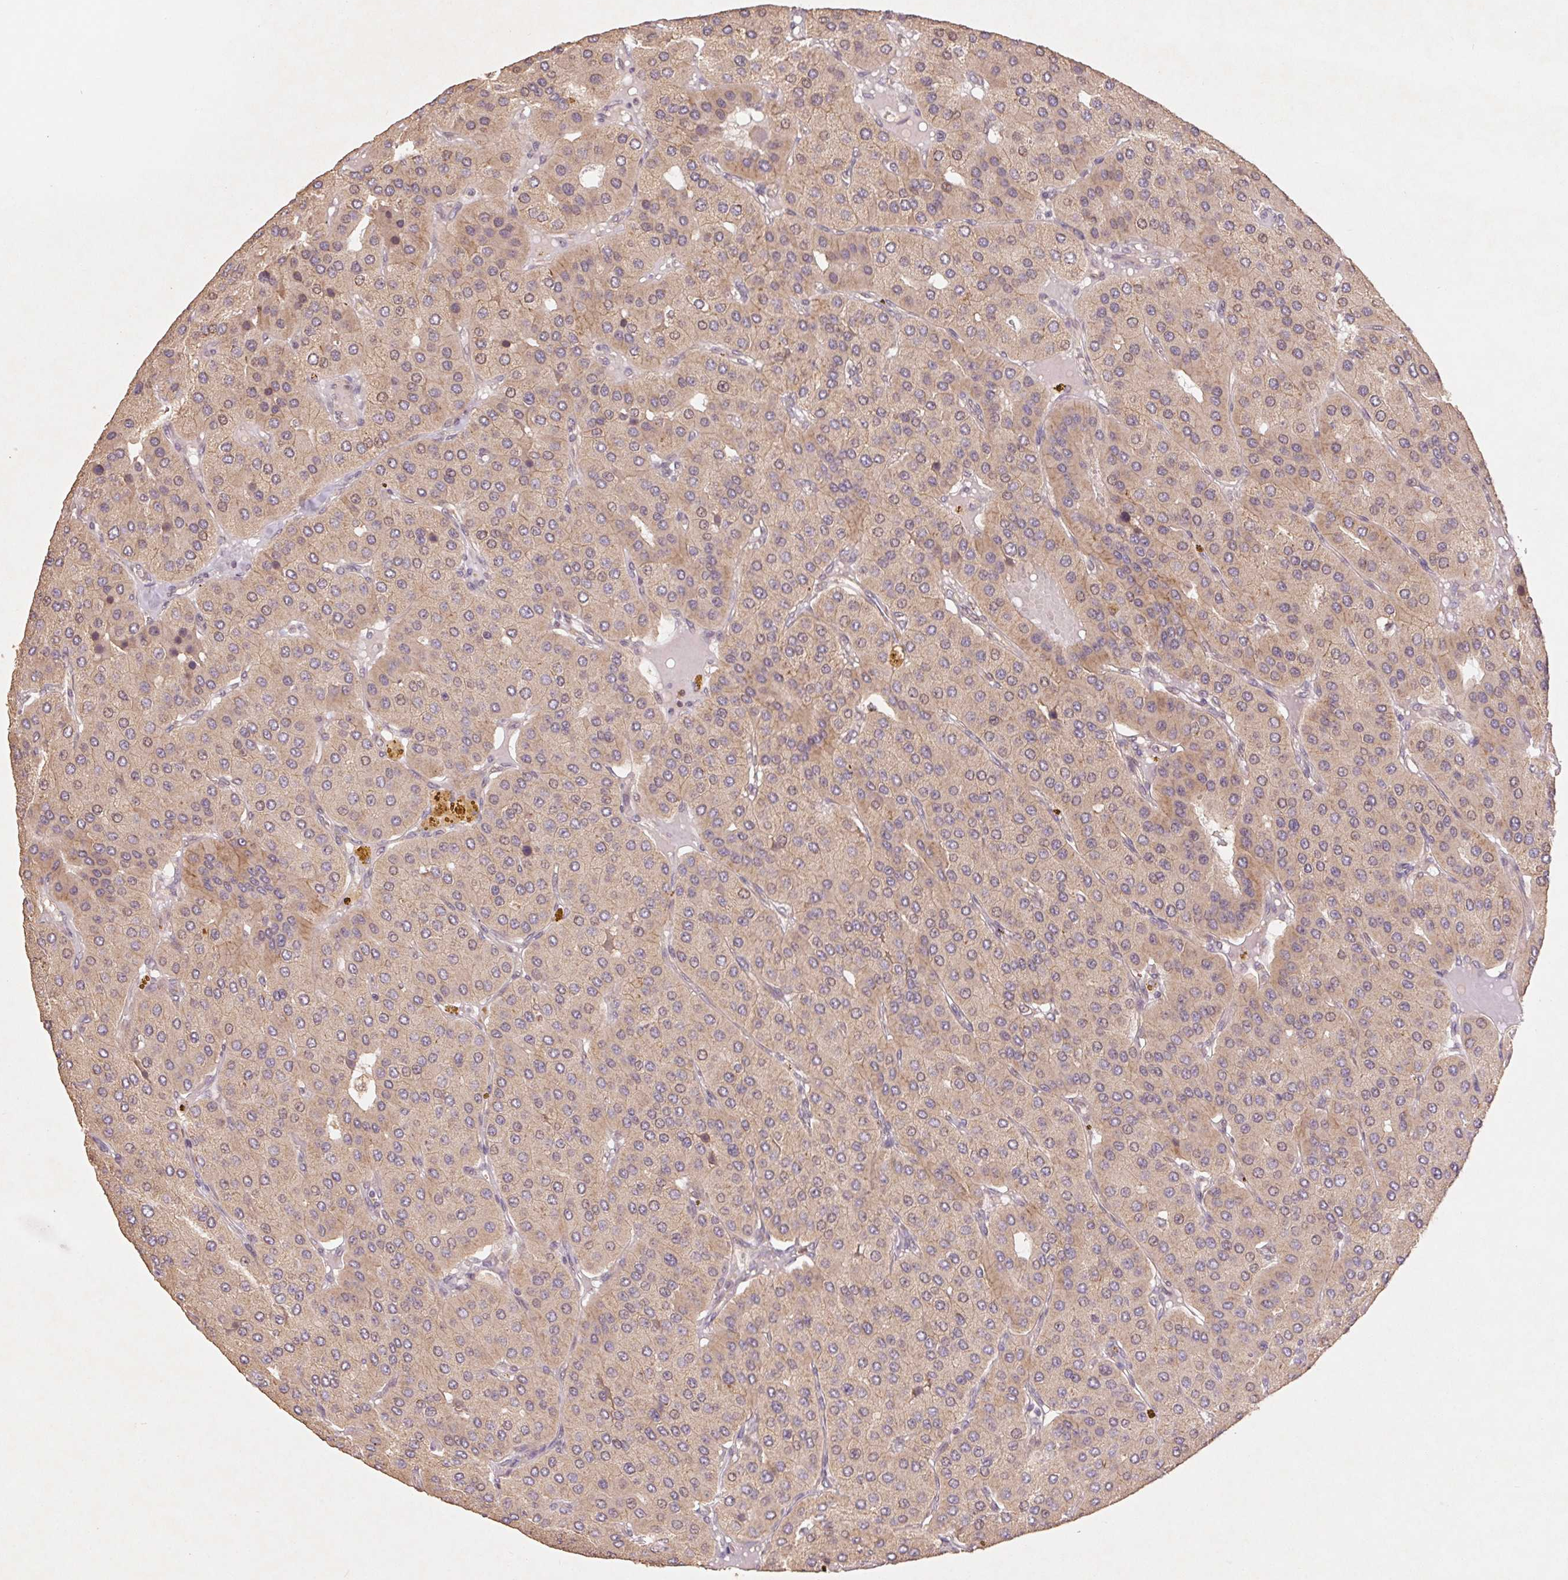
{"staining": {"intensity": "weak", "quantity": ">75%", "location": "cytoplasmic/membranous"}, "tissue": "parathyroid gland", "cell_type": "Glandular cells", "image_type": "normal", "snomed": [{"axis": "morphology", "description": "Normal tissue, NOS"}, {"axis": "morphology", "description": "Adenoma, NOS"}, {"axis": "topography", "description": "Parathyroid gland"}], "caption": "Immunohistochemistry (IHC) micrograph of unremarkable parathyroid gland: parathyroid gland stained using immunohistochemistry (IHC) demonstrates low levels of weak protein expression localized specifically in the cytoplasmic/membranous of glandular cells, appearing as a cytoplasmic/membranous brown color.", "gene": "RPL27A", "patient": {"sex": "female", "age": 86}}